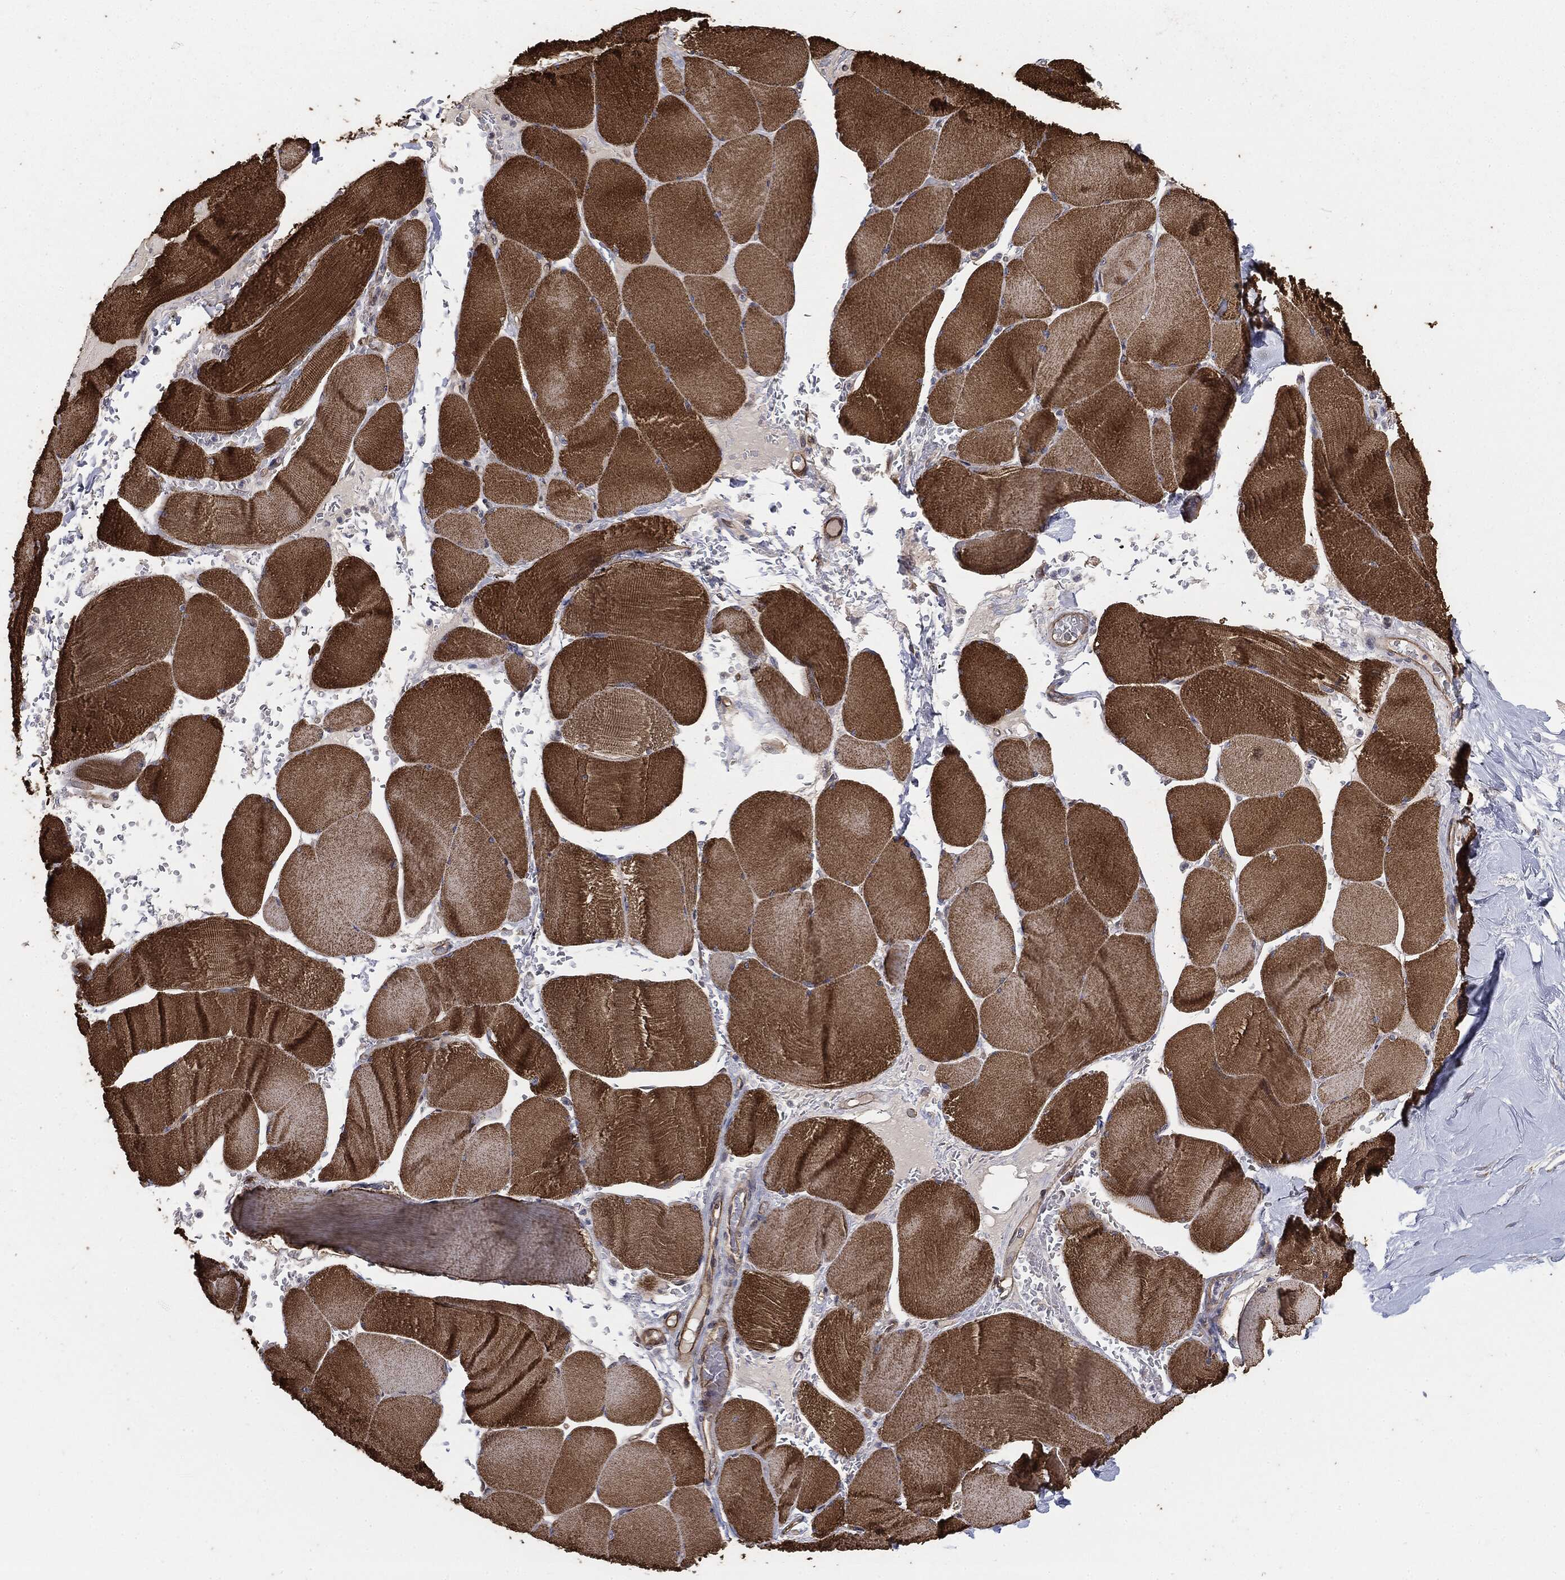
{"staining": {"intensity": "strong", "quantity": "25%-75%", "location": "cytoplasmic/membranous"}, "tissue": "skeletal muscle", "cell_type": "Myocytes", "image_type": "normal", "snomed": [{"axis": "morphology", "description": "Normal tissue, NOS"}, {"axis": "topography", "description": "Skeletal muscle"}], "caption": "IHC micrograph of benign skeletal muscle: skeletal muscle stained using immunohistochemistry demonstrates high levels of strong protein expression localized specifically in the cytoplasmic/membranous of myocytes, appearing as a cytoplasmic/membranous brown color.", "gene": "CYLD", "patient": {"sex": "male", "age": 56}}